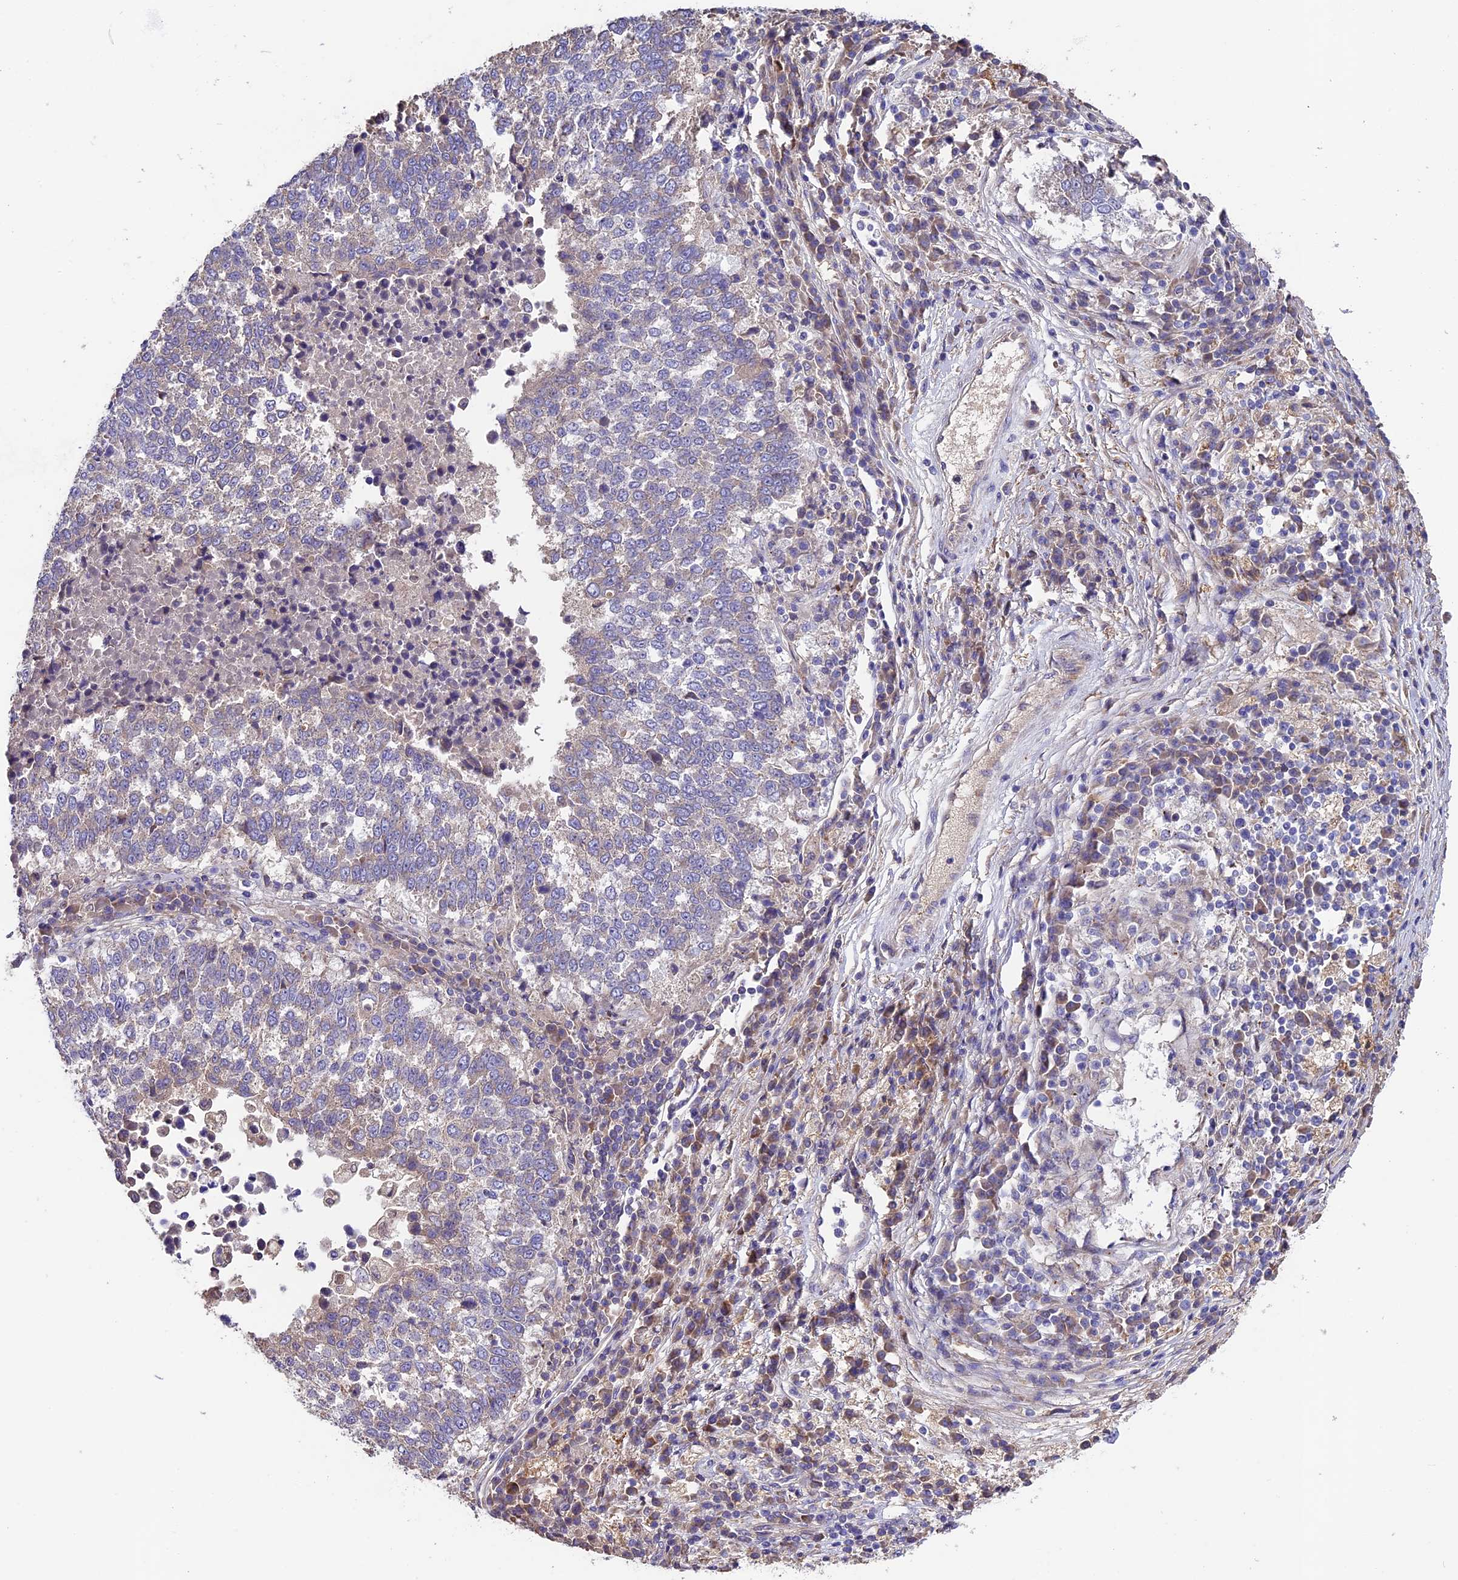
{"staining": {"intensity": "negative", "quantity": "none", "location": "none"}, "tissue": "lung cancer", "cell_type": "Tumor cells", "image_type": "cancer", "snomed": [{"axis": "morphology", "description": "Squamous cell carcinoma, NOS"}, {"axis": "topography", "description": "Lung"}], "caption": "Squamous cell carcinoma (lung) was stained to show a protein in brown. There is no significant positivity in tumor cells.", "gene": "PIGU", "patient": {"sex": "male", "age": 73}}